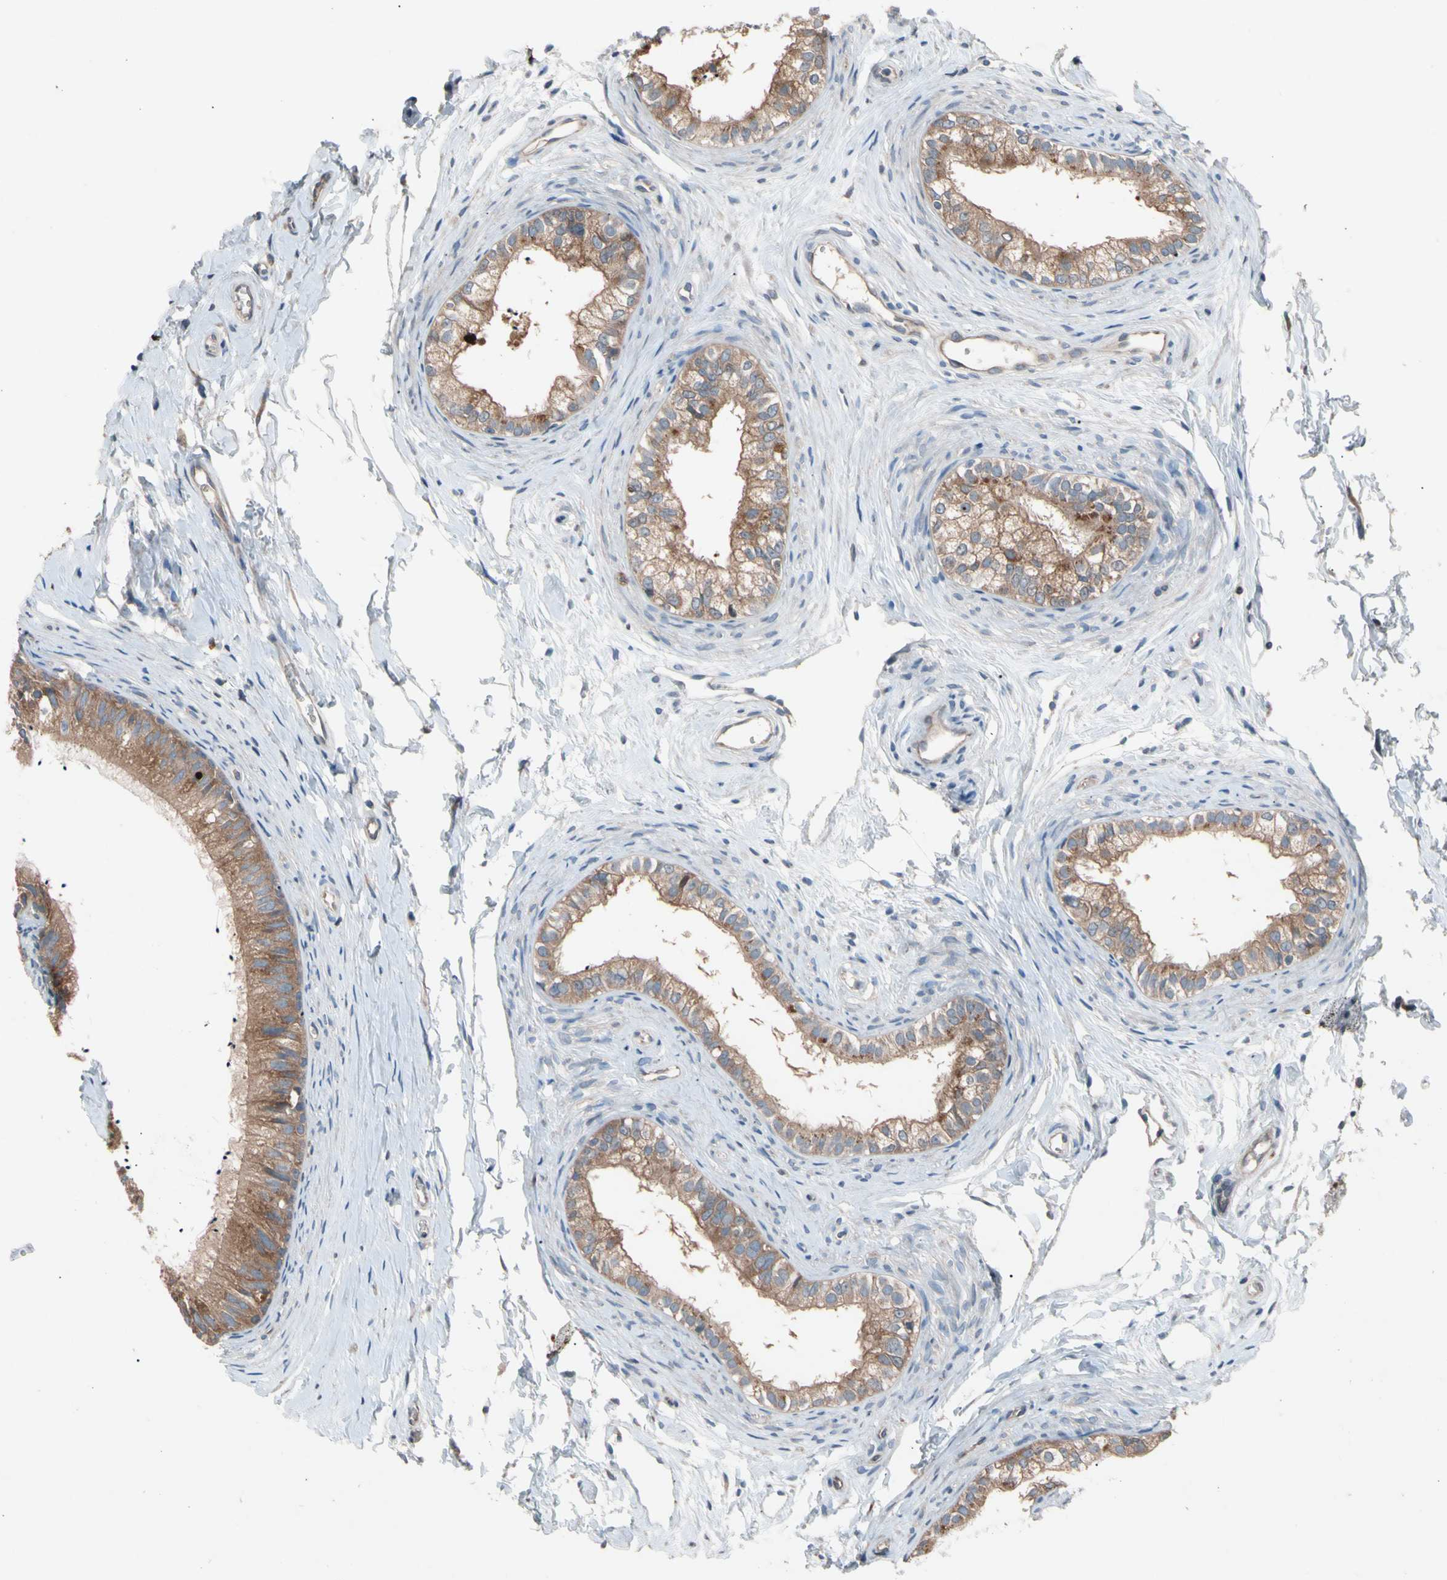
{"staining": {"intensity": "moderate", "quantity": ">75%", "location": "cytoplasmic/membranous"}, "tissue": "epididymis", "cell_type": "Glandular cells", "image_type": "normal", "snomed": [{"axis": "morphology", "description": "Normal tissue, NOS"}, {"axis": "topography", "description": "Epididymis"}], "caption": "Glandular cells display medium levels of moderate cytoplasmic/membranous expression in about >75% of cells in benign human epididymis. (brown staining indicates protein expression, while blue staining denotes nuclei).", "gene": "PRDX4", "patient": {"sex": "male", "age": 56}}